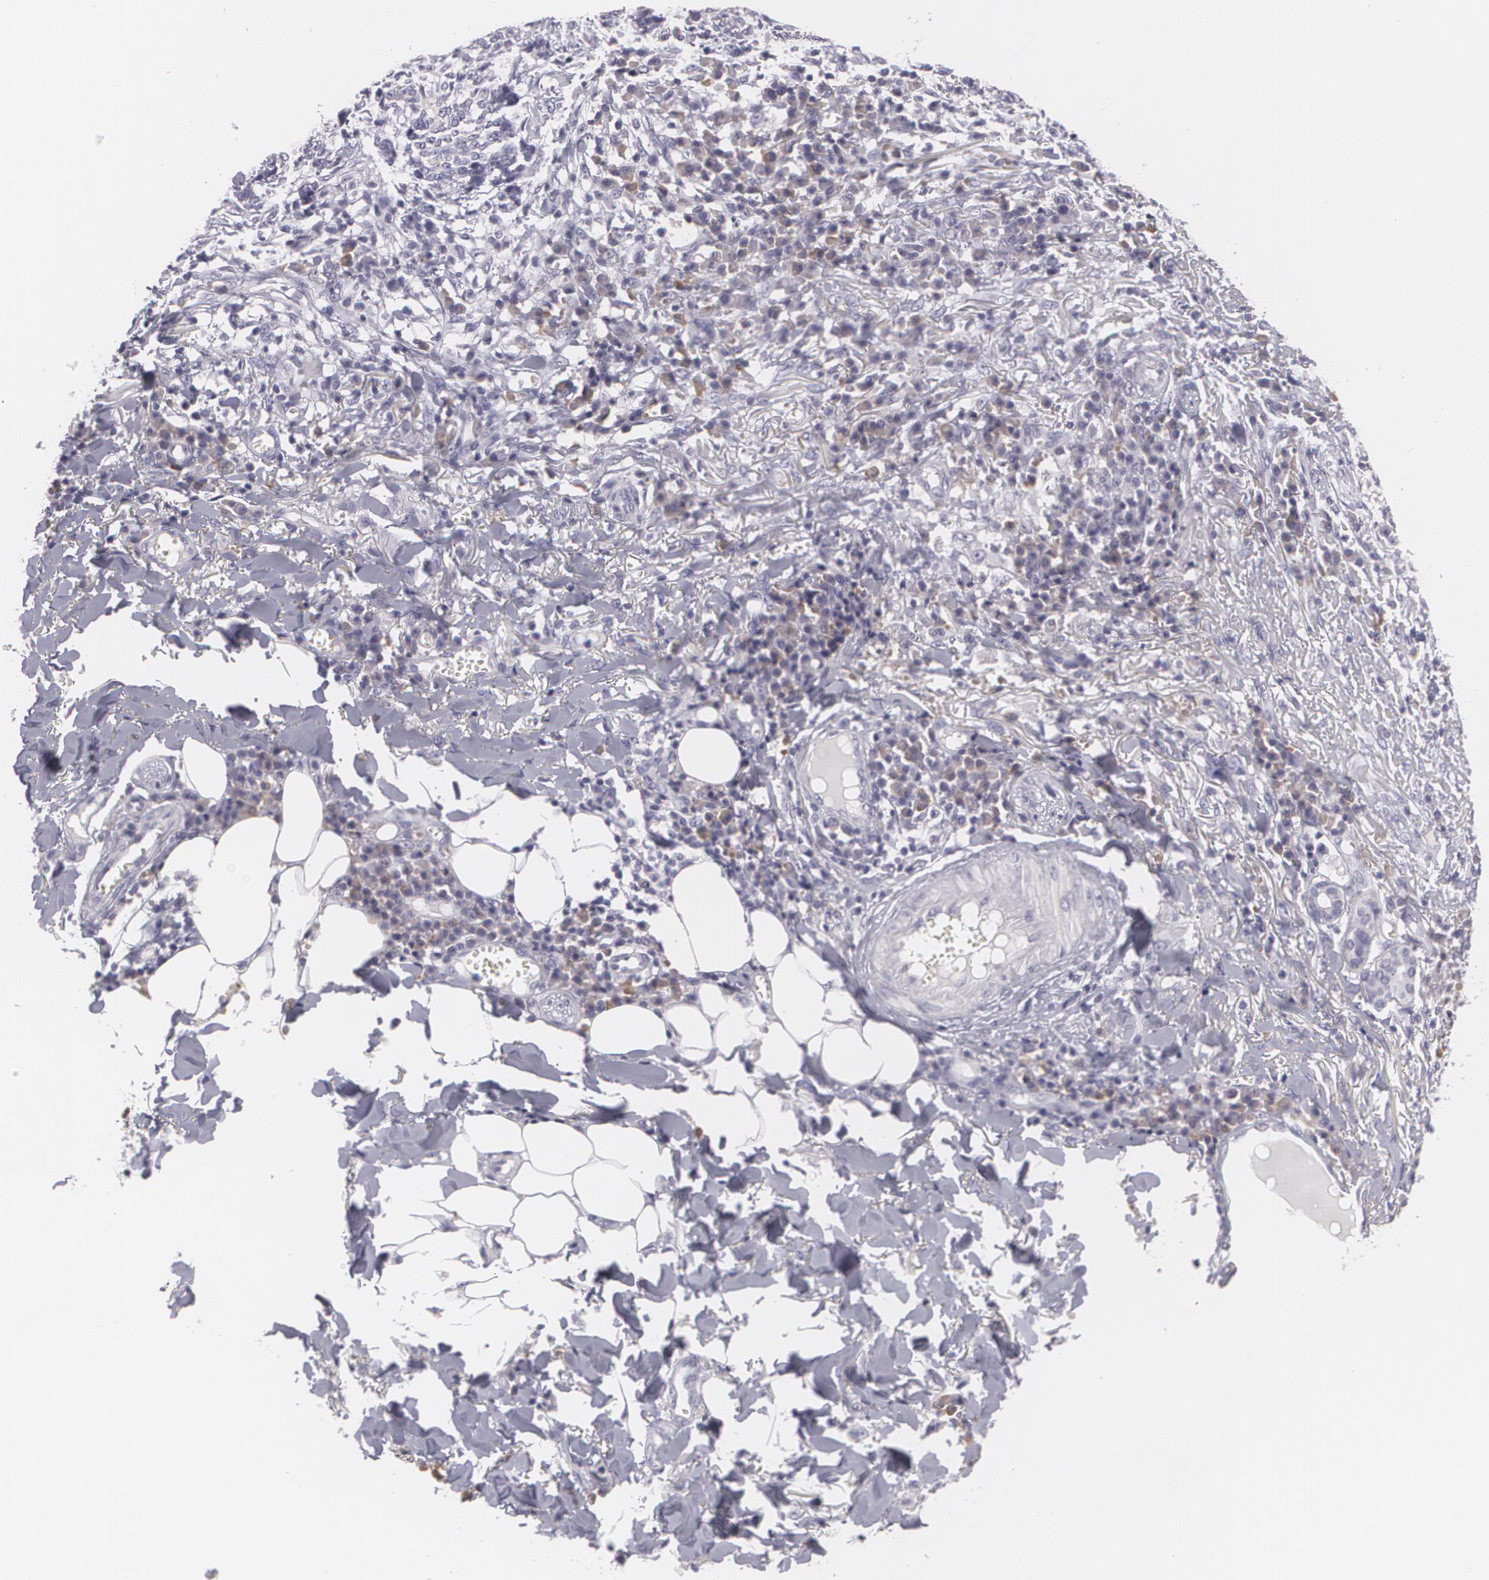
{"staining": {"intensity": "negative", "quantity": "none", "location": "none"}, "tissue": "skin cancer", "cell_type": "Tumor cells", "image_type": "cancer", "snomed": [{"axis": "morphology", "description": "Basal cell carcinoma"}, {"axis": "topography", "description": "Skin"}], "caption": "Skin basal cell carcinoma was stained to show a protein in brown. There is no significant expression in tumor cells. Nuclei are stained in blue.", "gene": "MAP2", "patient": {"sex": "female", "age": 89}}